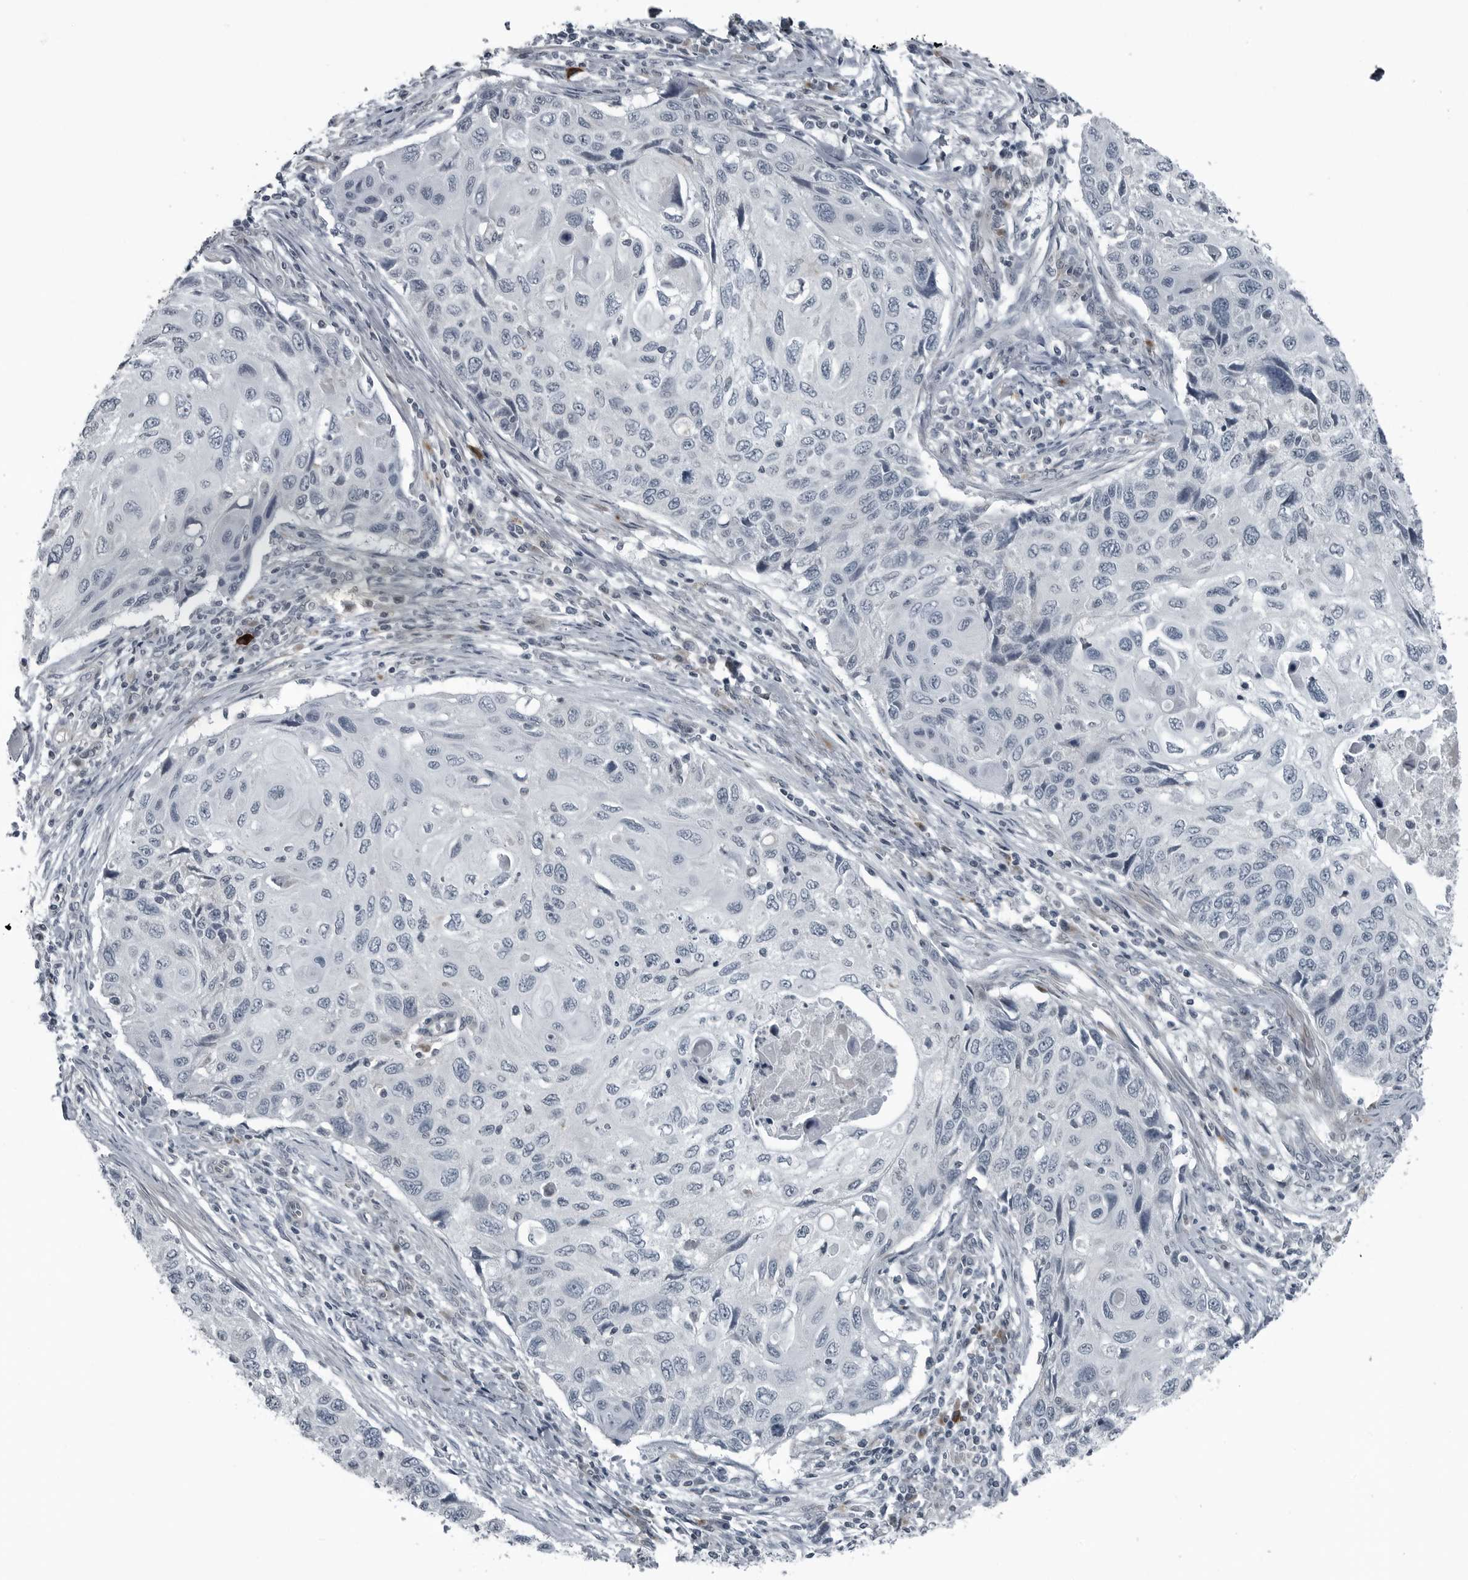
{"staining": {"intensity": "negative", "quantity": "none", "location": "none"}, "tissue": "cervical cancer", "cell_type": "Tumor cells", "image_type": "cancer", "snomed": [{"axis": "morphology", "description": "Squamous cell carcinoma, NOS"}, {"axis": "topography", "description": "Cervix"}], "caption": "There is no significant expression in tumor cells of squamous cell carcinoma (cervical).", "gene": "GAK", "patient": {"sex": "female", "age": 70}}